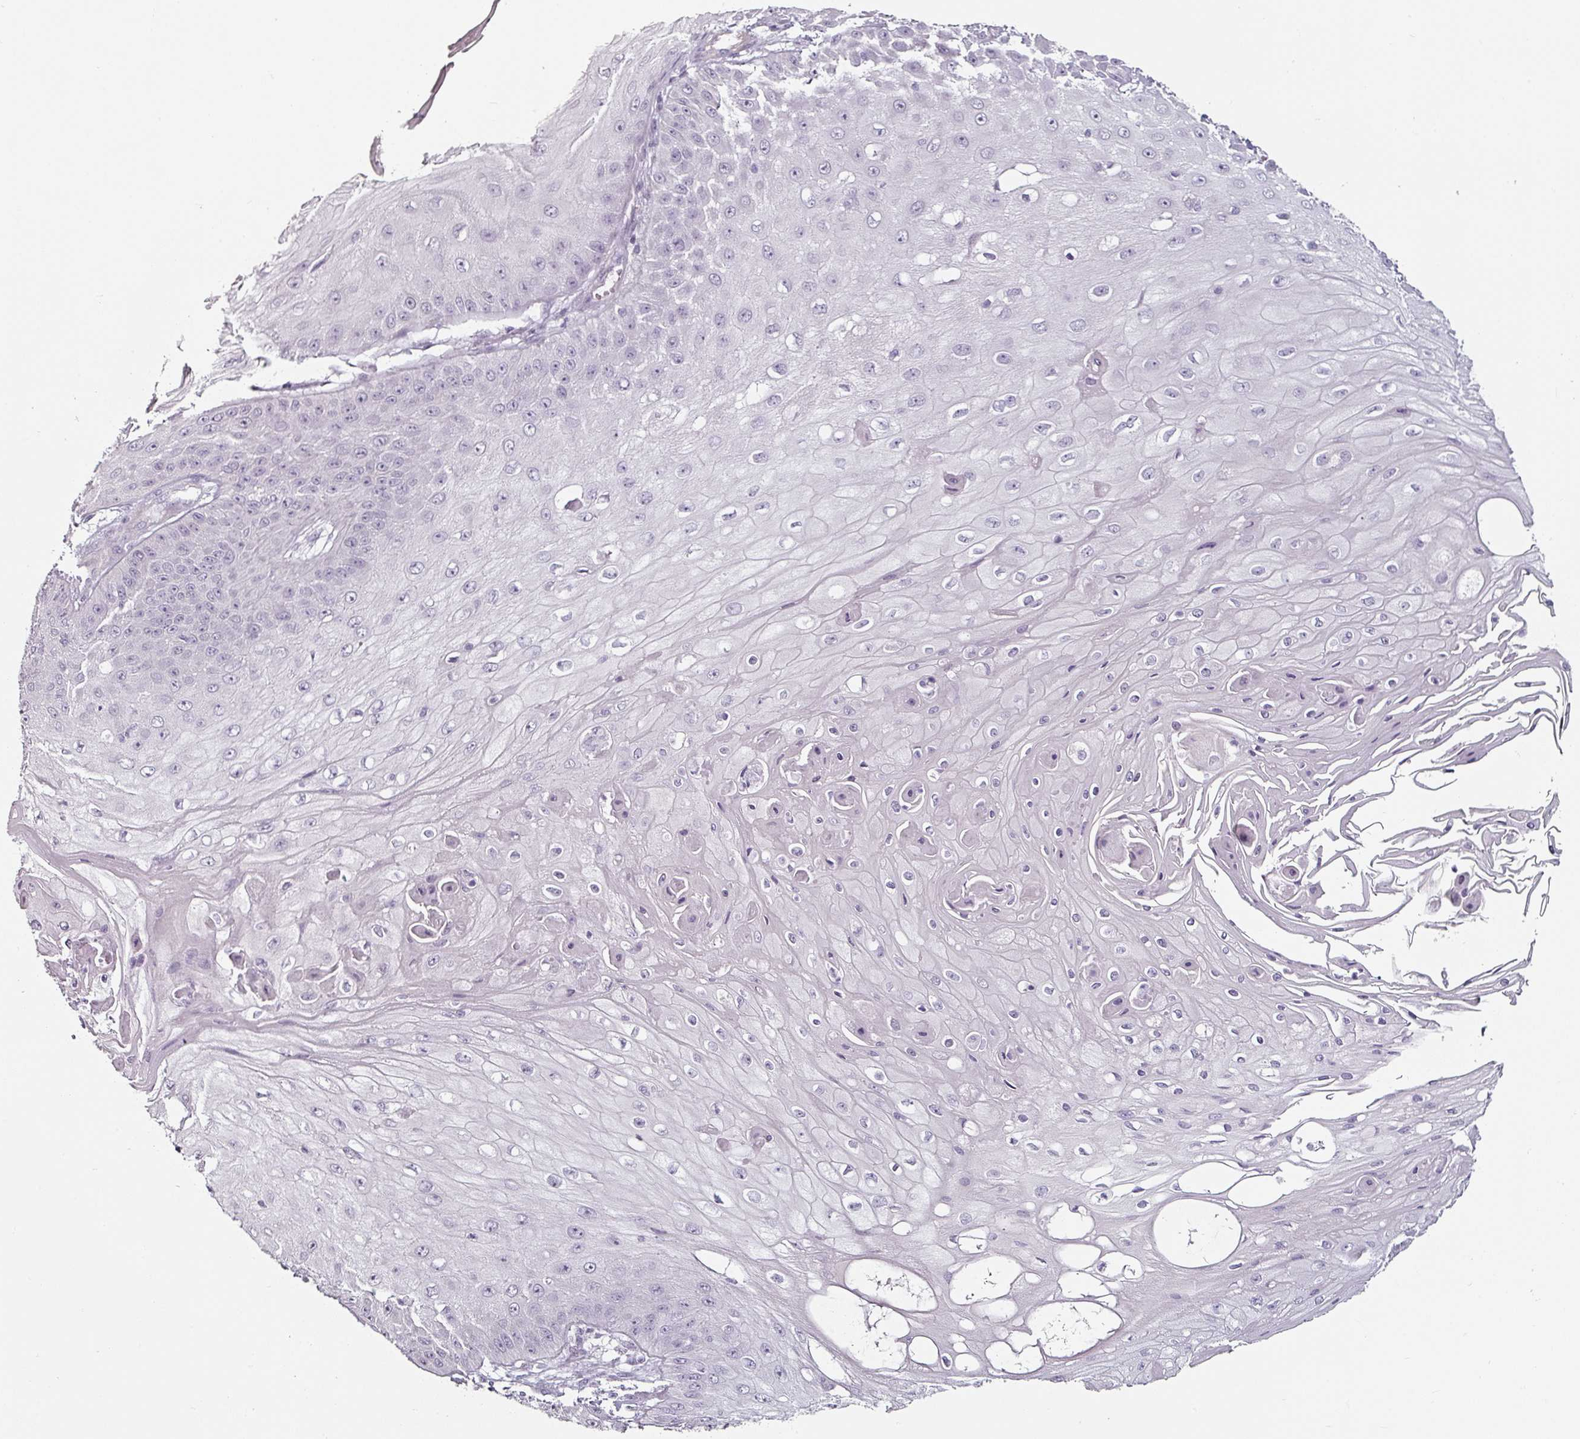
{"staining": {"intensity": "negative", "quantity": "none", "location": "none"}, "tissue": "skin cancer", "cell_type": "Tumor cells", "image_type": "cancer", "snomed": [{"axis": "morphology", "description": "Squamous cell carcinoma, NOS"}, {"axis": "topography", "description": "Skin"}], "caption": "A photomicrograph of skin cancer (squamous cell carcinoma) stained for a protein reveals no brown staining in tumor cells.", "gene": "CAP2", "patient": {"sex": "male", "age": 70}}